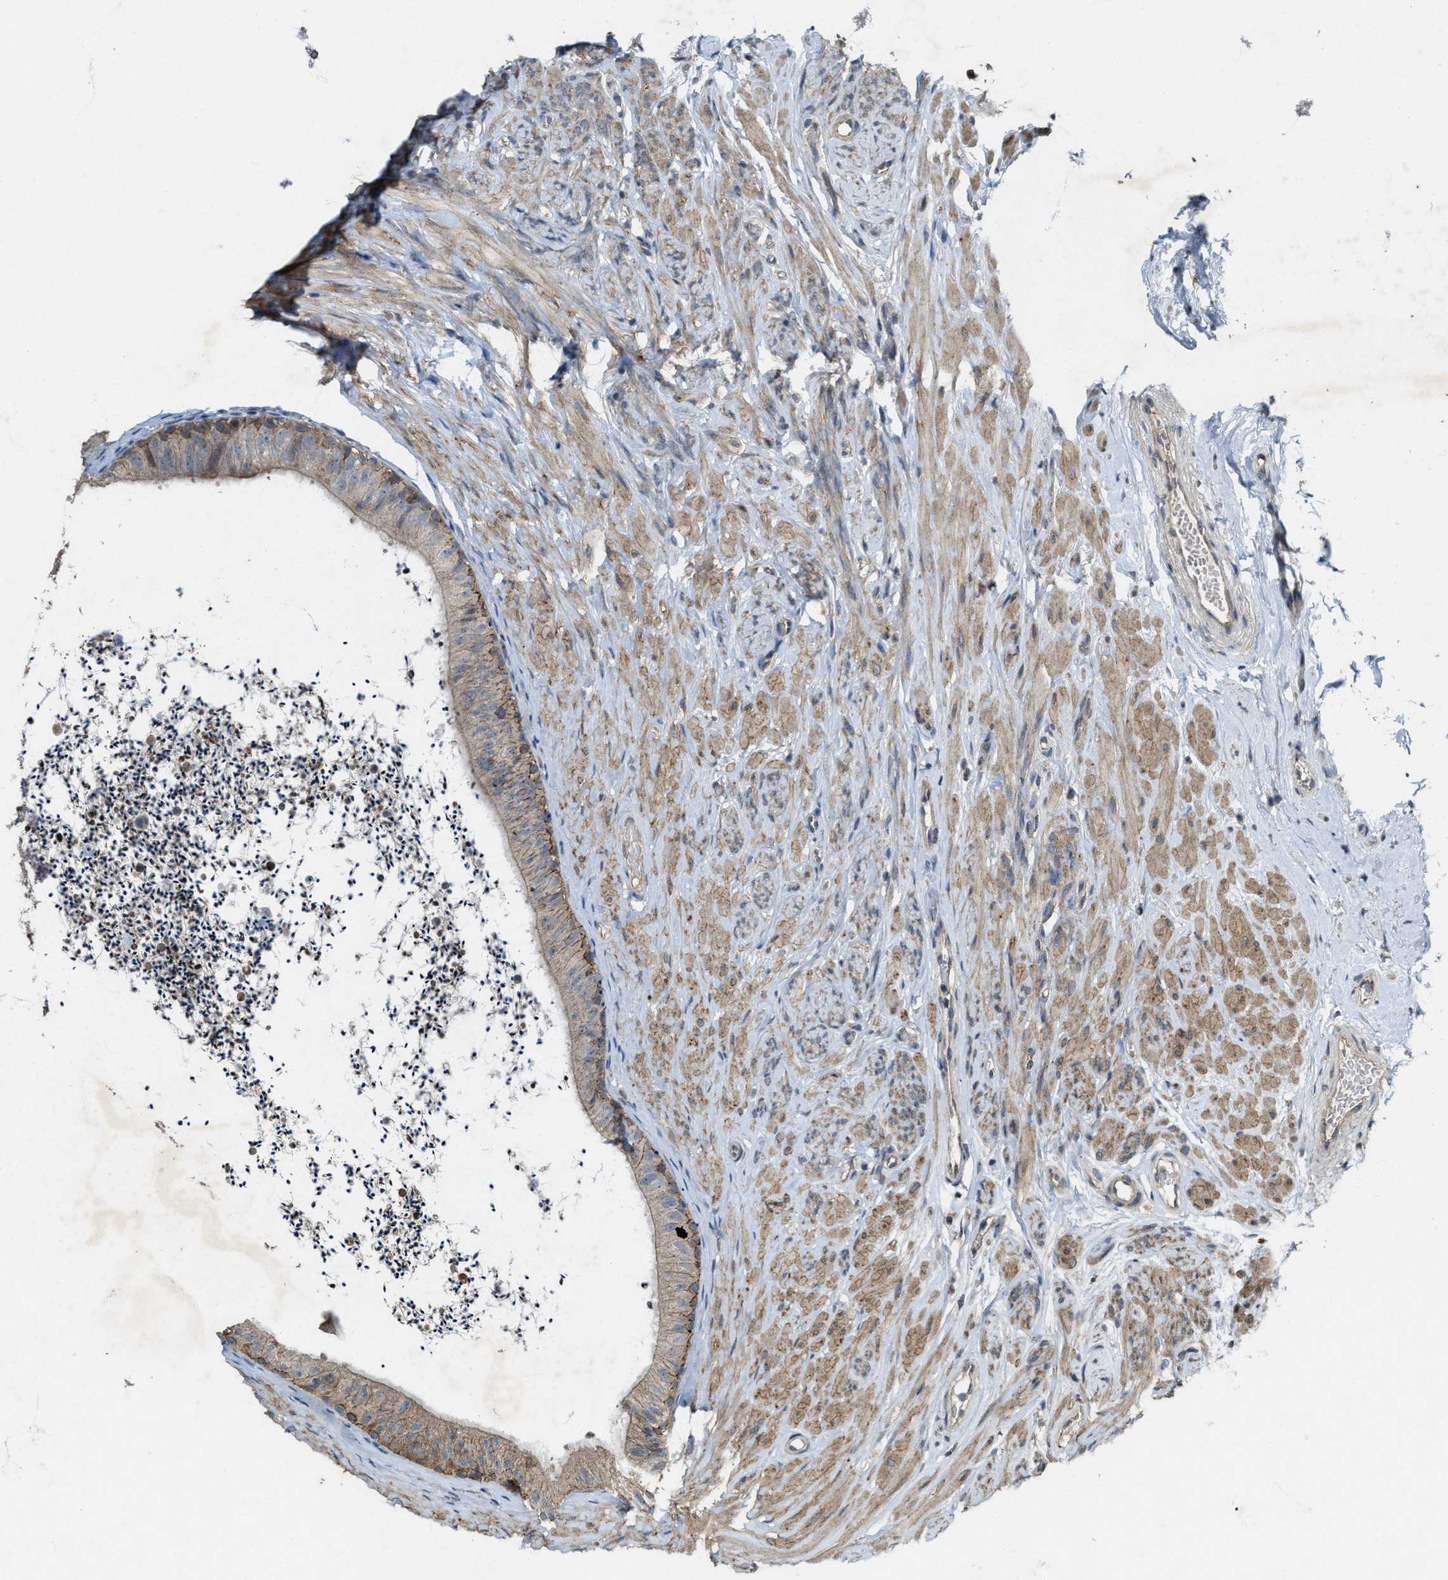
{"staining": {"intensity": "moderate", "quantity": "25%-75%", "location": "cytoplasmic/membranous"}, "tissue": "epididymis", "cell_type": "Glandular cells", "image_type": "normal", "snomed": [{"axis": "morphology", "description": "Normal tissue, NOS"}, {"axis": "topography", "description": "Epididymis"}], "caption": "IHC of unremarkable epididymis displays medium levels of moderate cytoplasmic/membranous positivity in about 25%-75% of glandular cells.", "gene": "PDP2", "patient": {"sex": "male", "age": 56}}